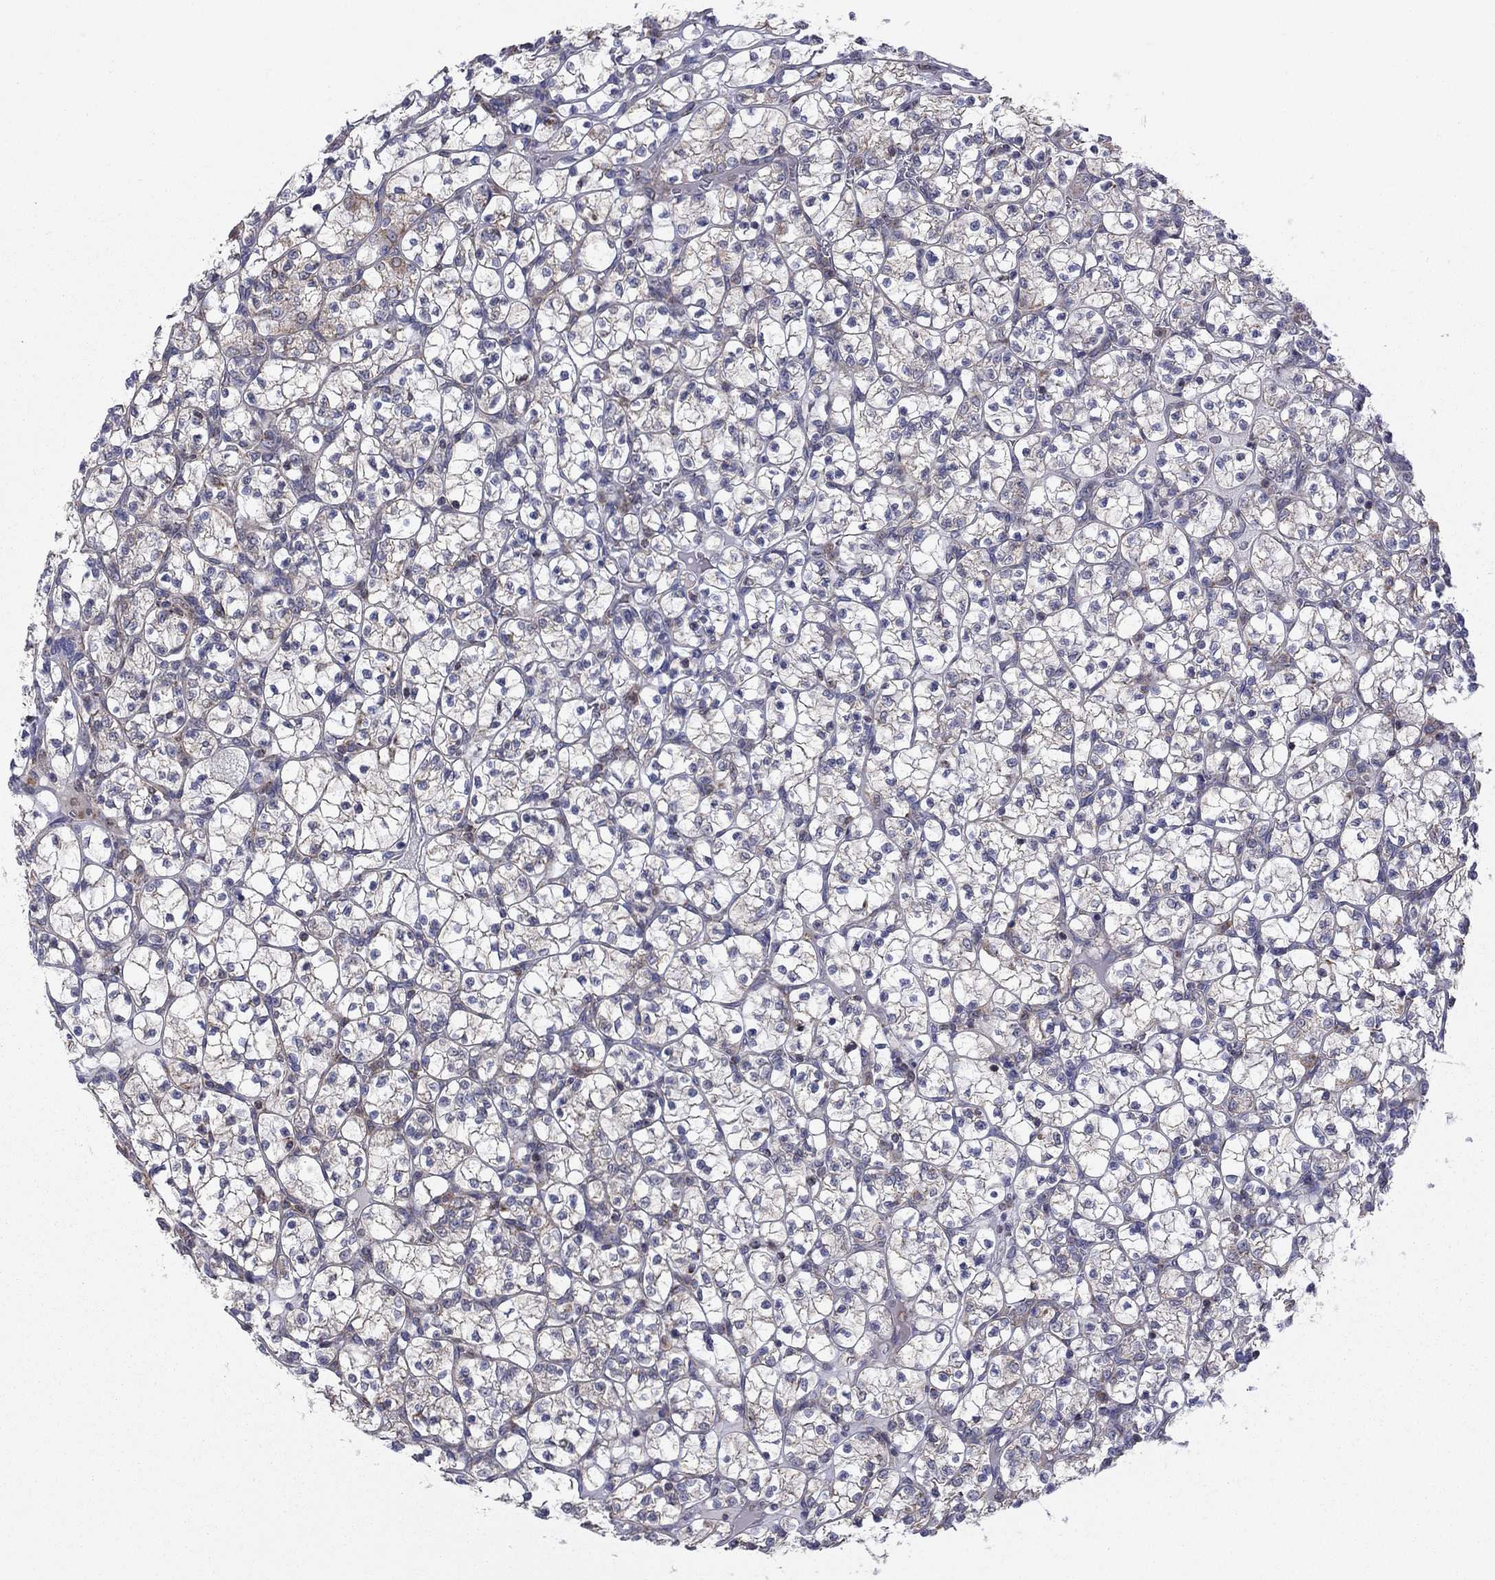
{"staining": {"intensity": "weak", "quantity": "25%-75%", "location": "cytoplasmic/membranous"}, "tissue": "renal cancer", "cell_type": "Tumor cells", "image_type": "cancer", "snomed": [{"axis": "morphology", "description": "Adenocarcinoma, NOS"}, {"axis": "topography", "description": "Kidney"}], "caption": "IHC (DAB) staining of human renal cancer (adenocarcinoma) reveals weak cytoplasmic/membranous protein positivity in approximately 25%-75% of tumor cells. (brown staining indicates protein expression, while blue staining denotes nuclei).", "gene": "DOP1B", "patient": {"sex": "female", "age": 89}}